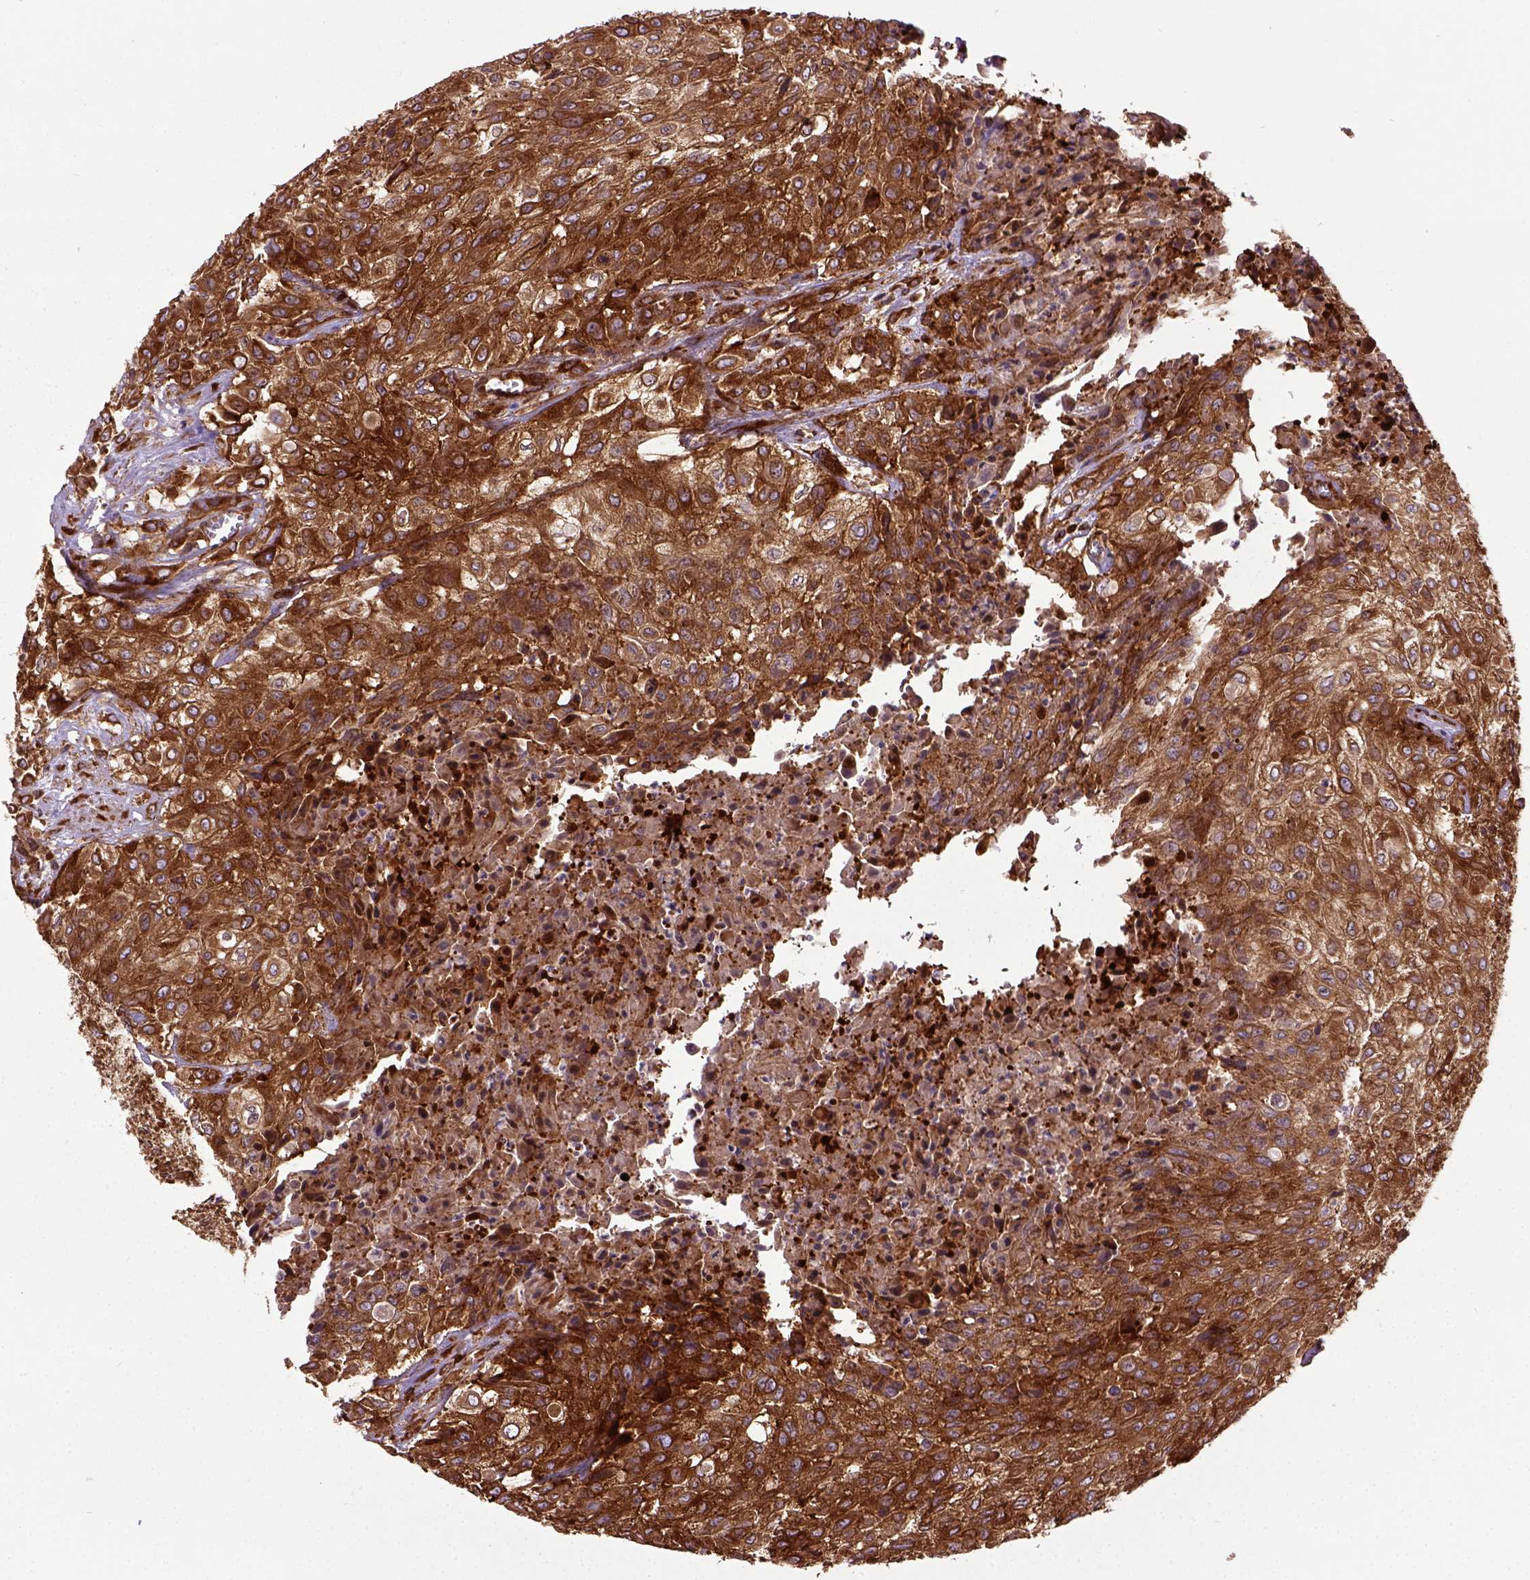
{"staining": {"intensity": "strong", "quantity": ">75%", "location": "cytoplasmic/membranous"}, "tissue": "urothelial cancer", "cell_type": "Tumor cells", "image_type": "cancer", "snomed": [{"axis": "morphology", "description": "Urothelial carcinoma, High grade"}, {"axis": "topography", "description": "Urinary bladder"}], "caption": "This photomicrograph shows immunohistochemistry staining of human urothelial carcinoma (high-grade), with high strong cytoplasmic/membranous expression in about >75% of tumor cells.", "gene": "CAPRIN1", "patient": {"sex": "male", "age": 57}}